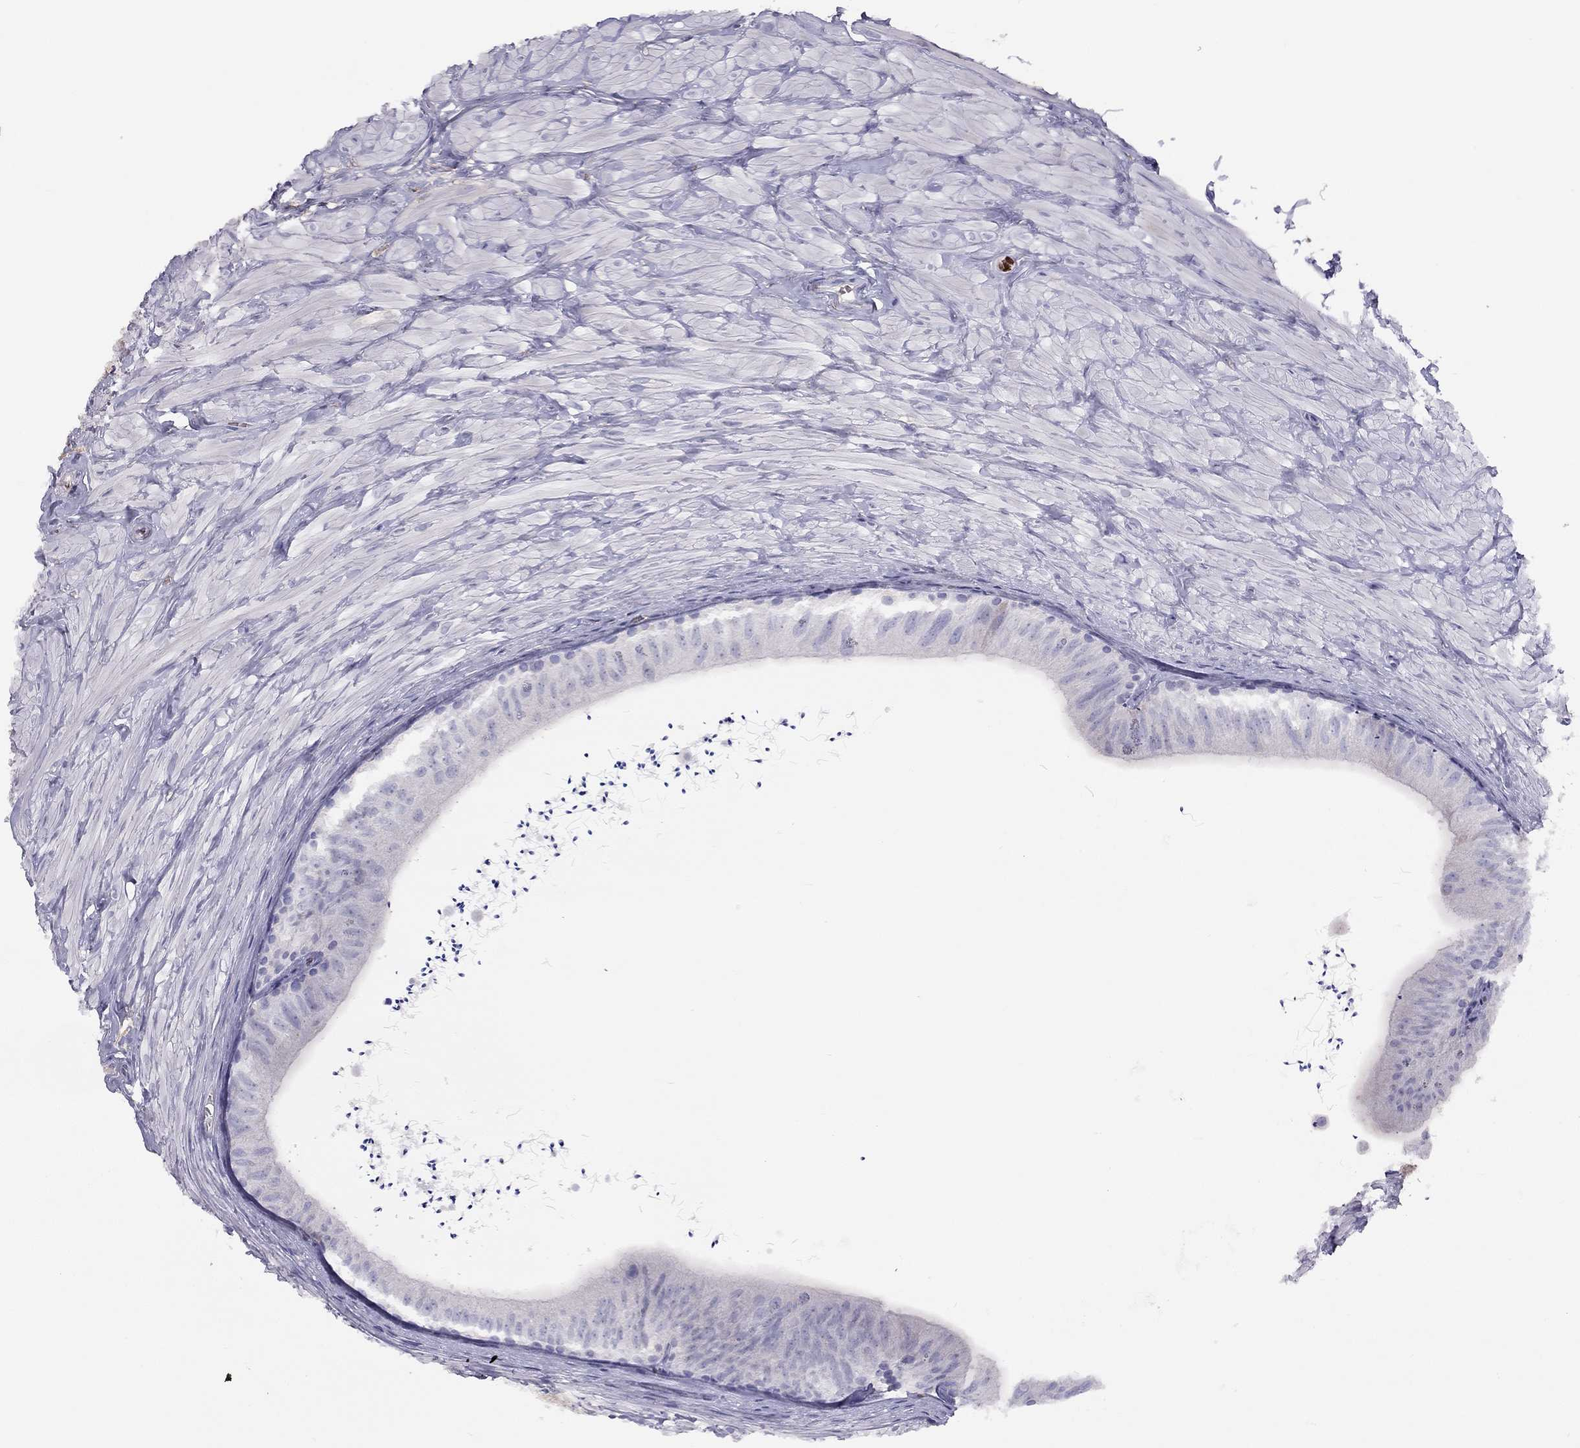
{"staining": {"intensity": "negative", "quantity": "none", "location": "none"}, "tissue": "epididymis", "cell_type": "Glandular cells", "image_type": "normal", "snomed": [{"axis": "morphology", "description": "Normal tissue, NOS"}, {"axis": "topography", "description": "Epididymis"}], "caption": "The image reveals no significant positivity in glandular cells of epididymis. The staining is performed using DAB (3,3'-diaminobenzidine) brown chromogen with nuclei counter-stained in using hematoxylin.", "gene": "RHCE", "patient": {"sex": "male", "age": 32}}